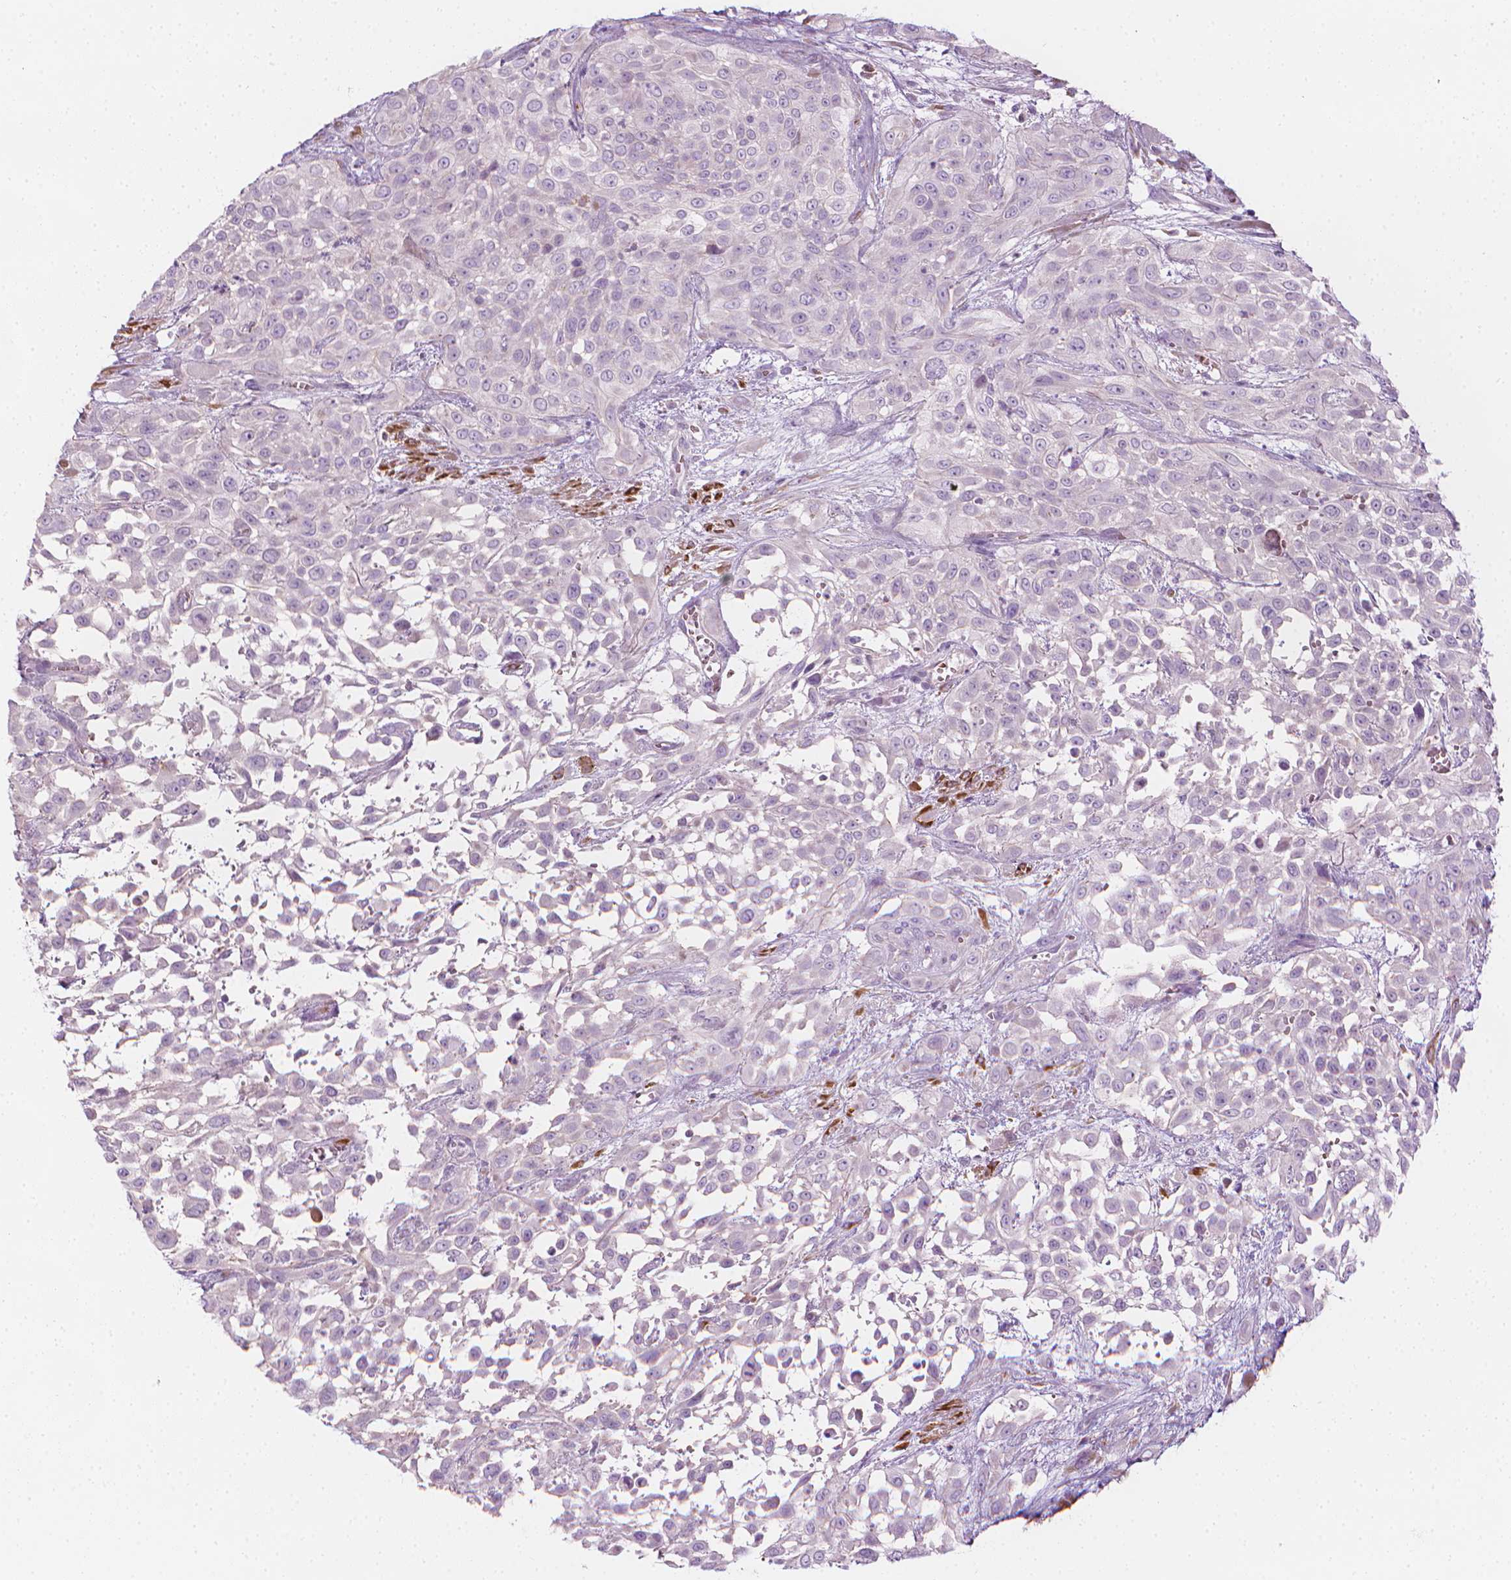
{"staining": {"intensity": "negative", "quantity": "none", "location": "none"}, "tissue": "urothelial cancer", "cell_type": "Tumor cells", "image_type": "cancer", "snomed": [{"axis": "morphology", "description": "Urothelial carcinoma, High grade"}, {"axis": "topography", "description": "Urinary bladder"}], "caption": "A high-resolution histopathology image shows immunohistochemistry (IHC) staining of urothelial carcinoma (high-grade), which demonstrates no significant expression in tumor cells.", "gene": "CES1", "patient": {"sex": "male", "age": 57}}